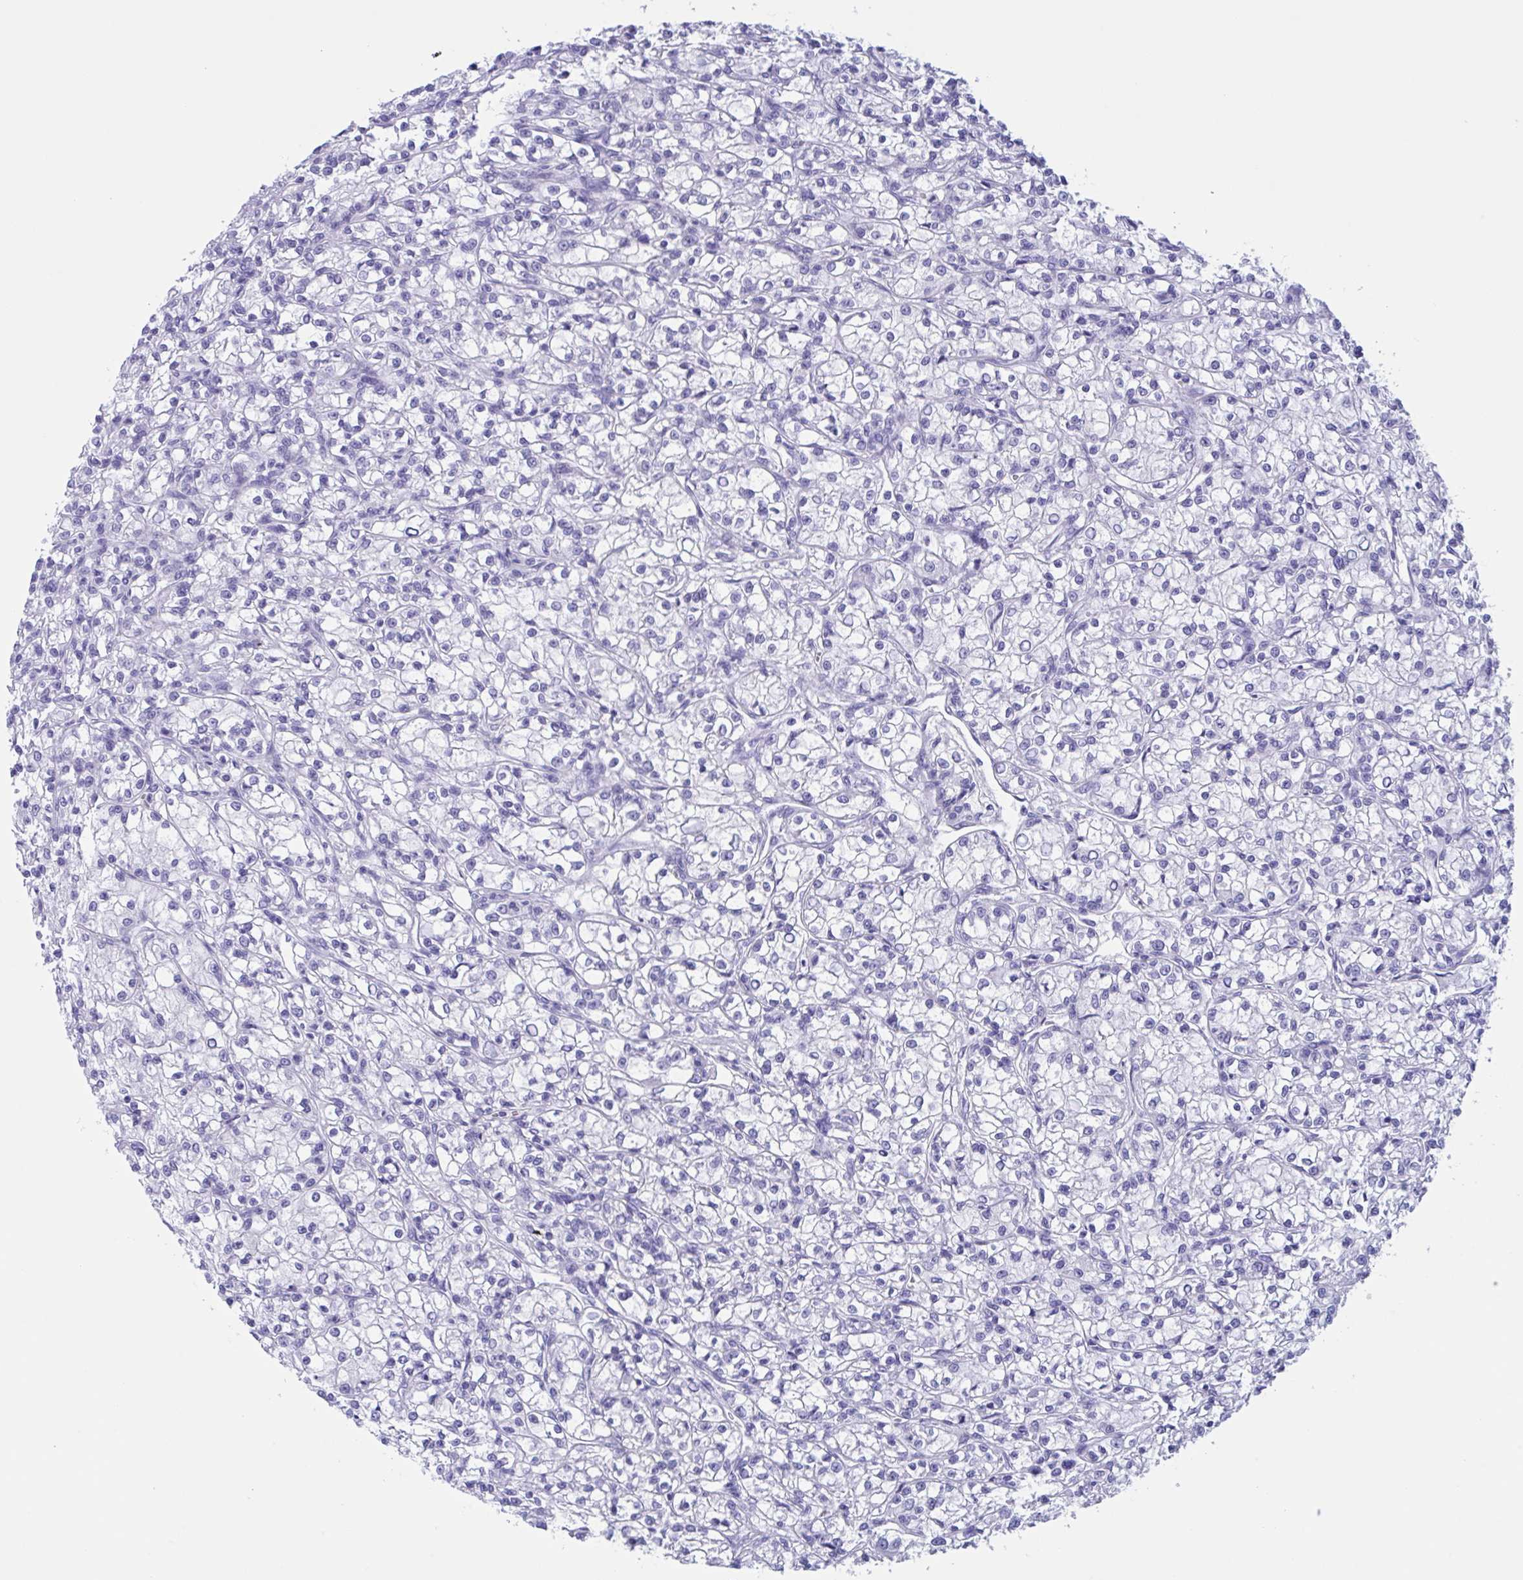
{"staining": {"intensity": "negative", "quantity": "none", "location": "none"}, "tissue": "renal cancer", "cell_type": "Tumor cells", "image_type": "cancer", "snomed": [{"axis": "morphology", "description": "Adenocarcinoma, NOS"}, {"axis": "topography", "description": "Kidney"}], "caption": "A high-resolution histopathology image shows IHC staining of renal cancer (adenocarcinoma), which exhibits no significant staining in tumor cells. Brightfield microscopy of IHC stained with DAB (brown) and hematoxylin (blue), captured at high magnification.", "gene": "ZNF850", "patient": {"sex": "female", "age": 59}}